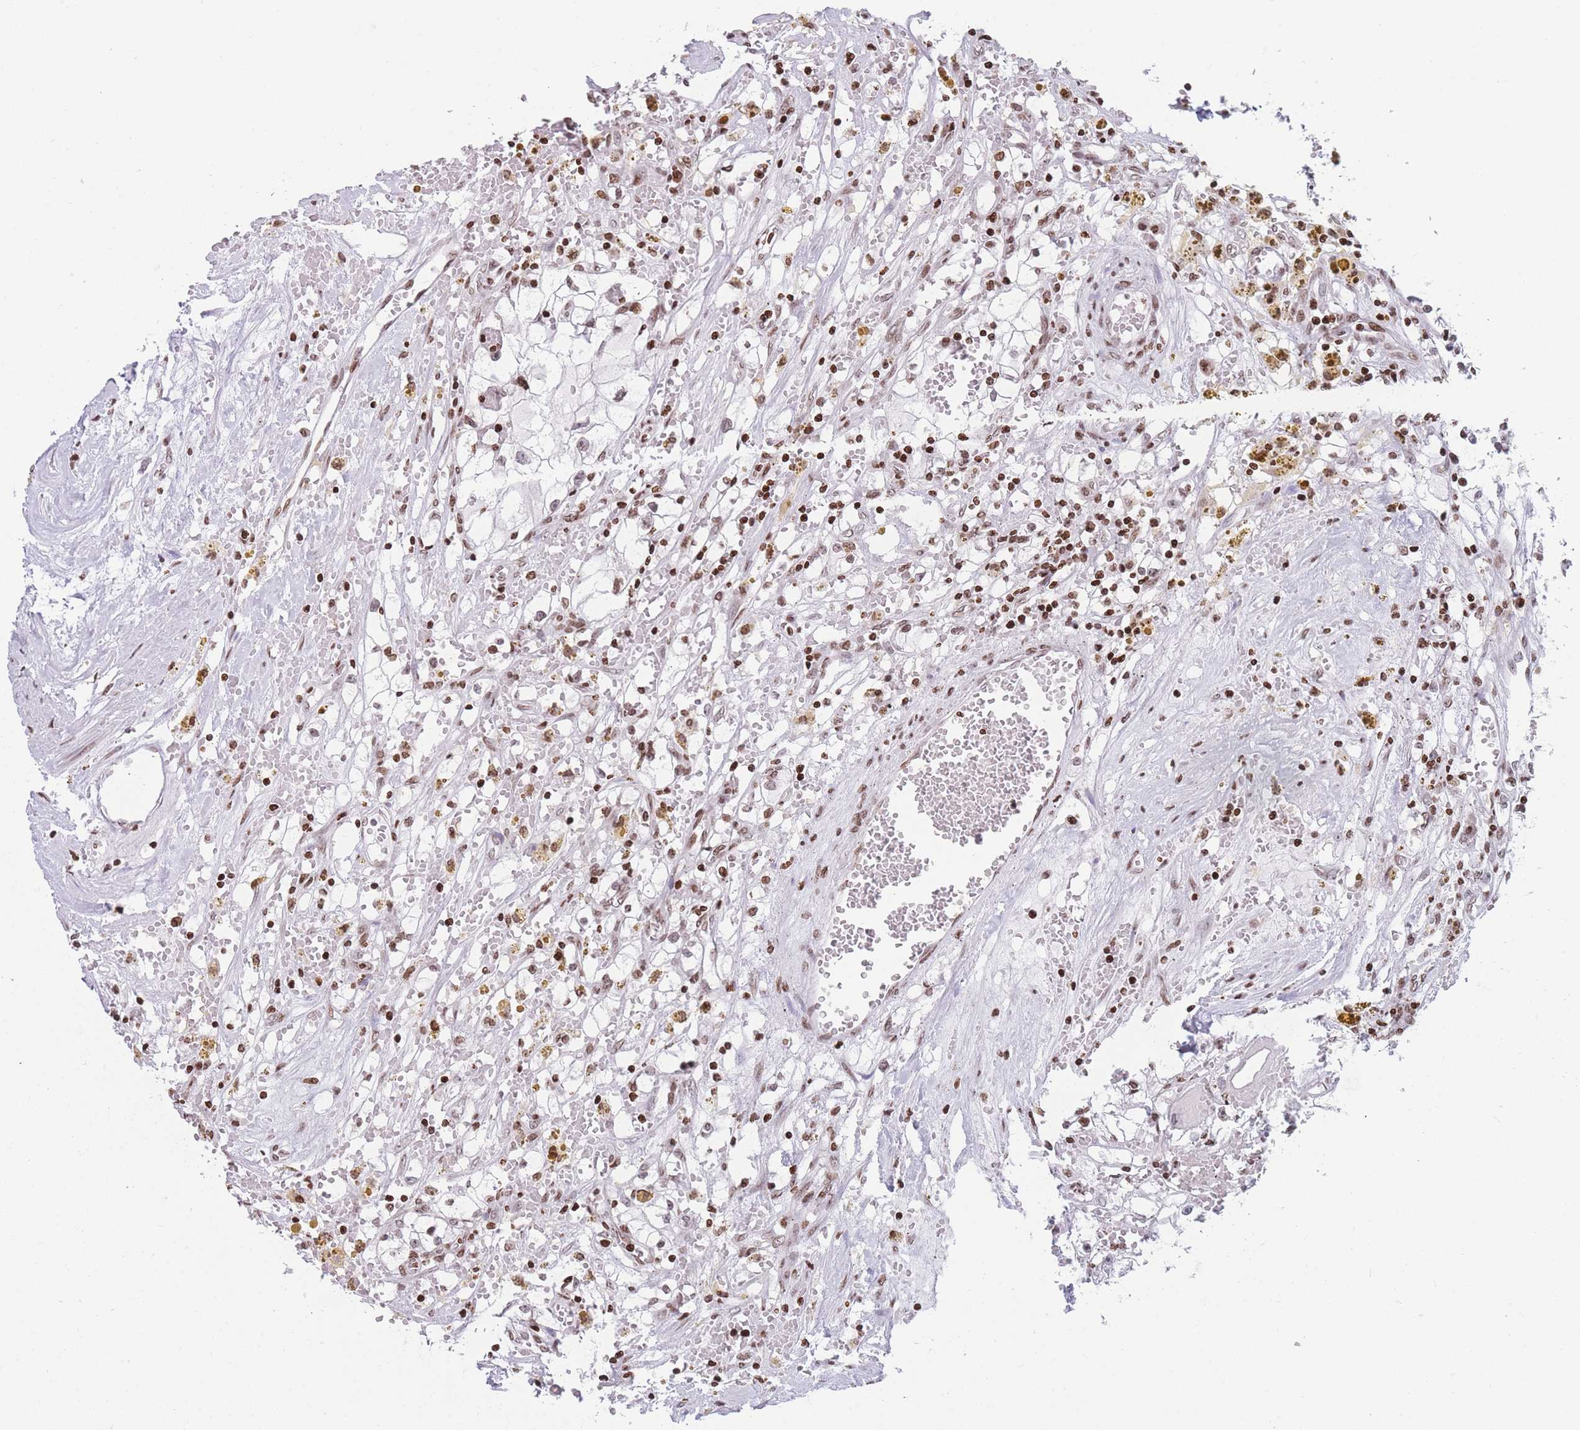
{"staining": {"intensity": "moderate", "quantity": ">75%", "location": "nuclear"}, "tissue": "renal cancer", "cell_type": "Tumor cells", "image_type": "cancer", "snomed": [{"axis": "morphology", "description": "Adenocarcinoma, NOS"}, {"axis": "topography", "description": "Kidney"}], "caption": "Brown immunohistochemical staining in human renal cancer exhibits moderate nuclear staining in approximately >75% of tumor cells.", "gene": "AK9", "patient": {"sex": "male", "age": 56}}